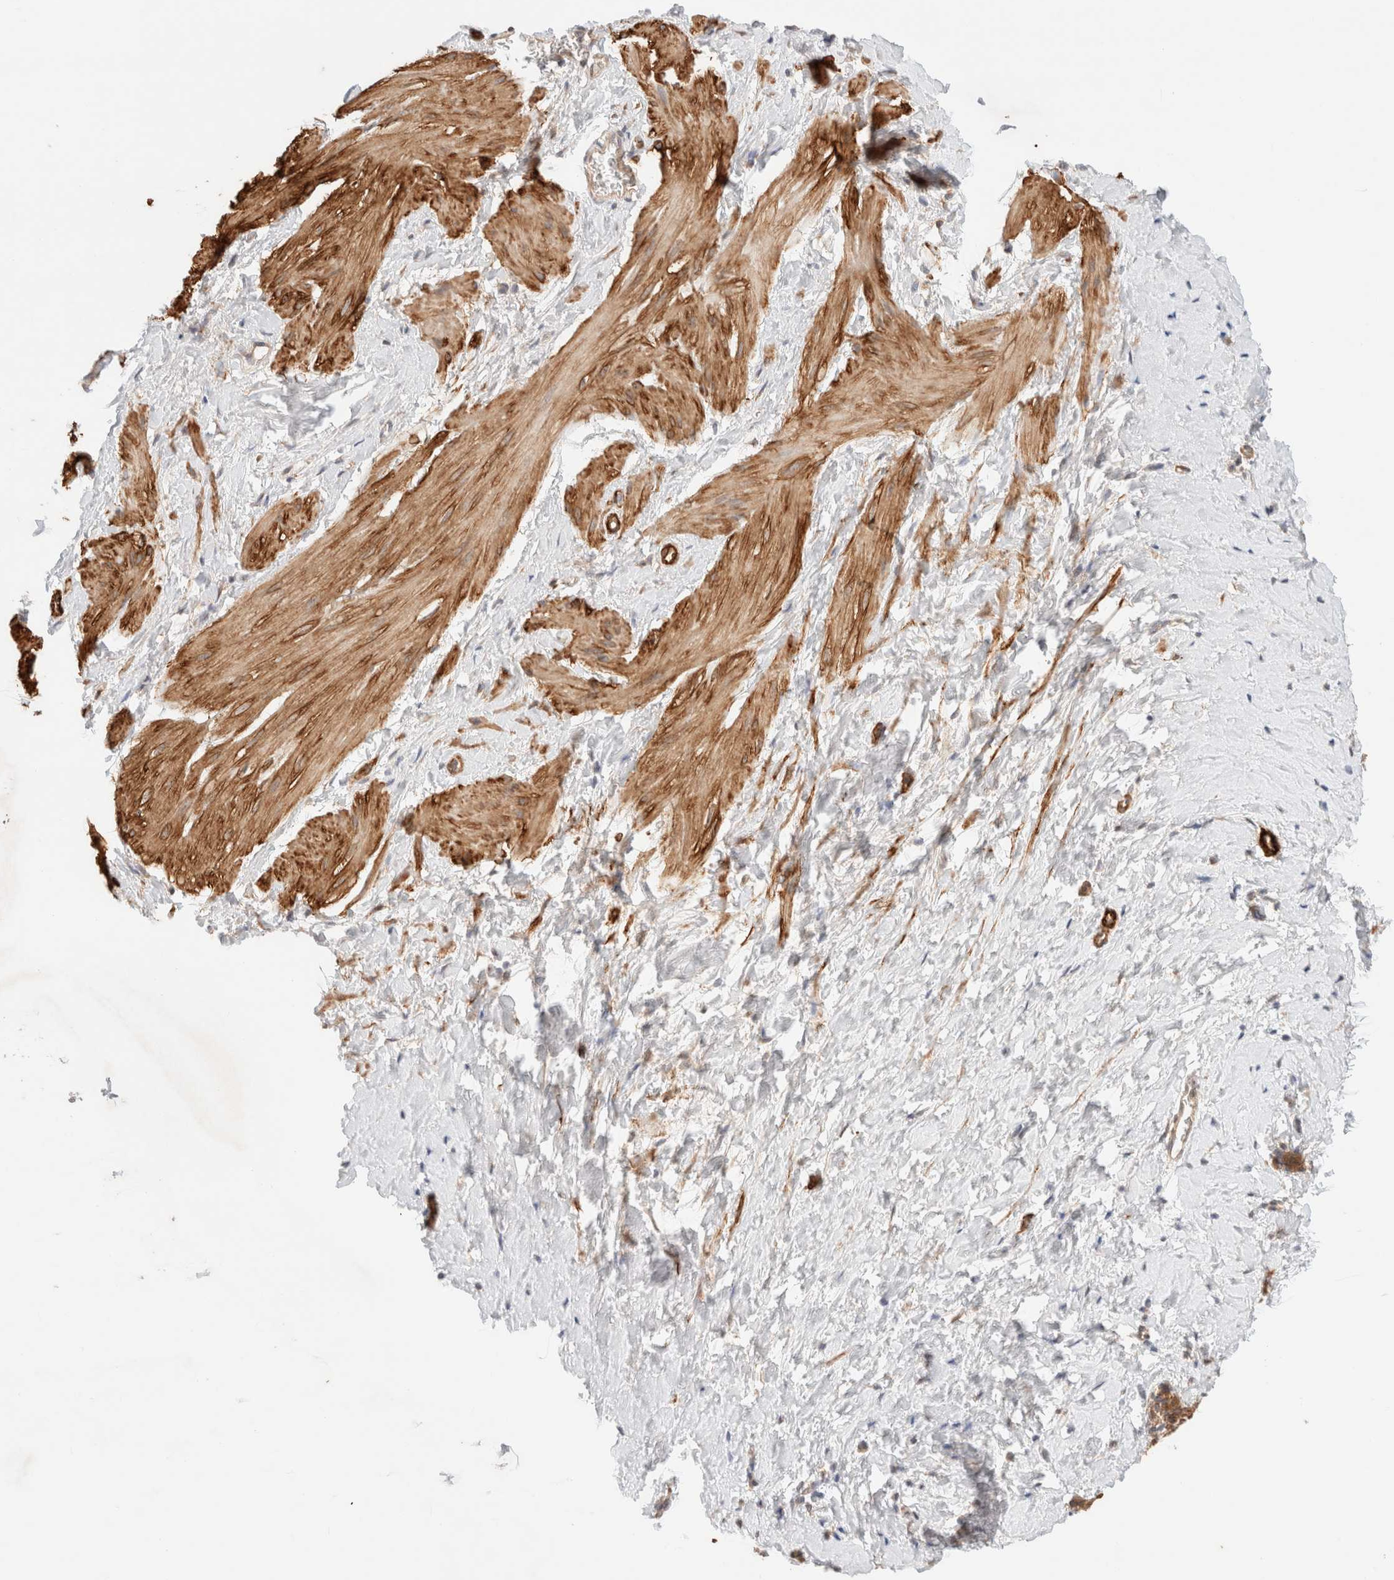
{"staining": {"intensity": "moderate", "quantity": ">75%", "location": "cytoplasmic/membranous"}, "tissue": "smooth muscle", "cell_type": "Smooth muscle cells", "image_type": "normal", "snomed": [{"axis": "morphology", "description": "Normal tissue, NOS"}, {"axis": "topography", "description": "Smooth muscle"}], "caption": "Brown immunohistochemical staining in unremarkable human smooth muscle displays moderate cytoplasmic/membranous staining in approximately >75% of smooth muscle cells. The staining was performed using DAB, with brown indicating positive protein expression. Nuclei are stained blue with hematoxylin.", "gene": "RRP15", "patient": {"sex": "male", "age": 16}}